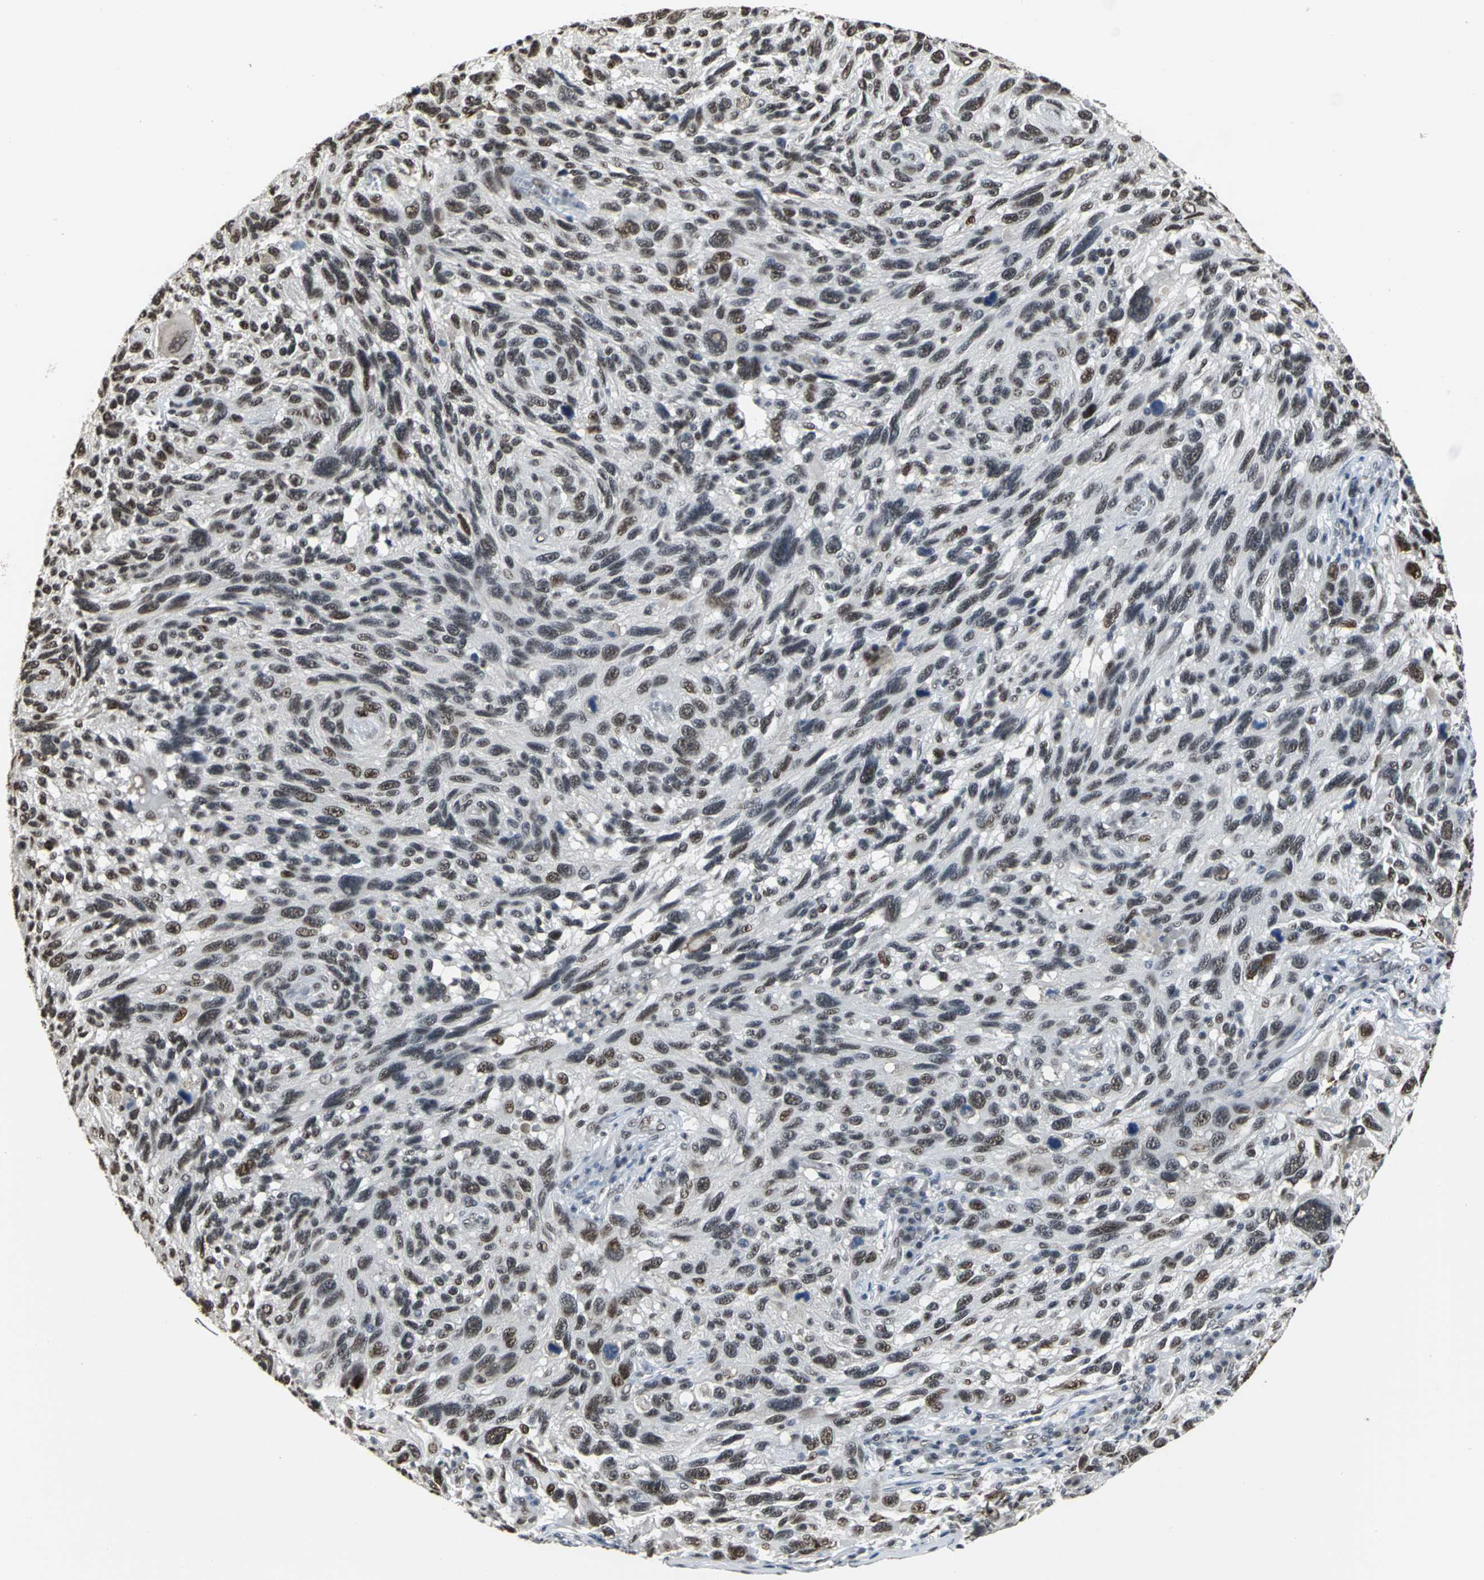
{"staining": {"intensity": "moderate", "quantity": ">75%", "location": "nuclear"}, "tissue": "melanoma", "cell_type": "Tumor cells", "image_type": "cancer", "snomed": [{"axis": "morphology", "description": "Malignant melanoma, NOS"}, {"axis": "topography", "description": "Skin"}], "caption": "Immunohistochemistry image of malignant melanoma stained for a protein (brown), which demonstrates medium levels of moderate nuclear positivity in approximately >75% of tumor cells.", "gene": "CCDC88C", "patient": {"sex": "male", "age": 53}}